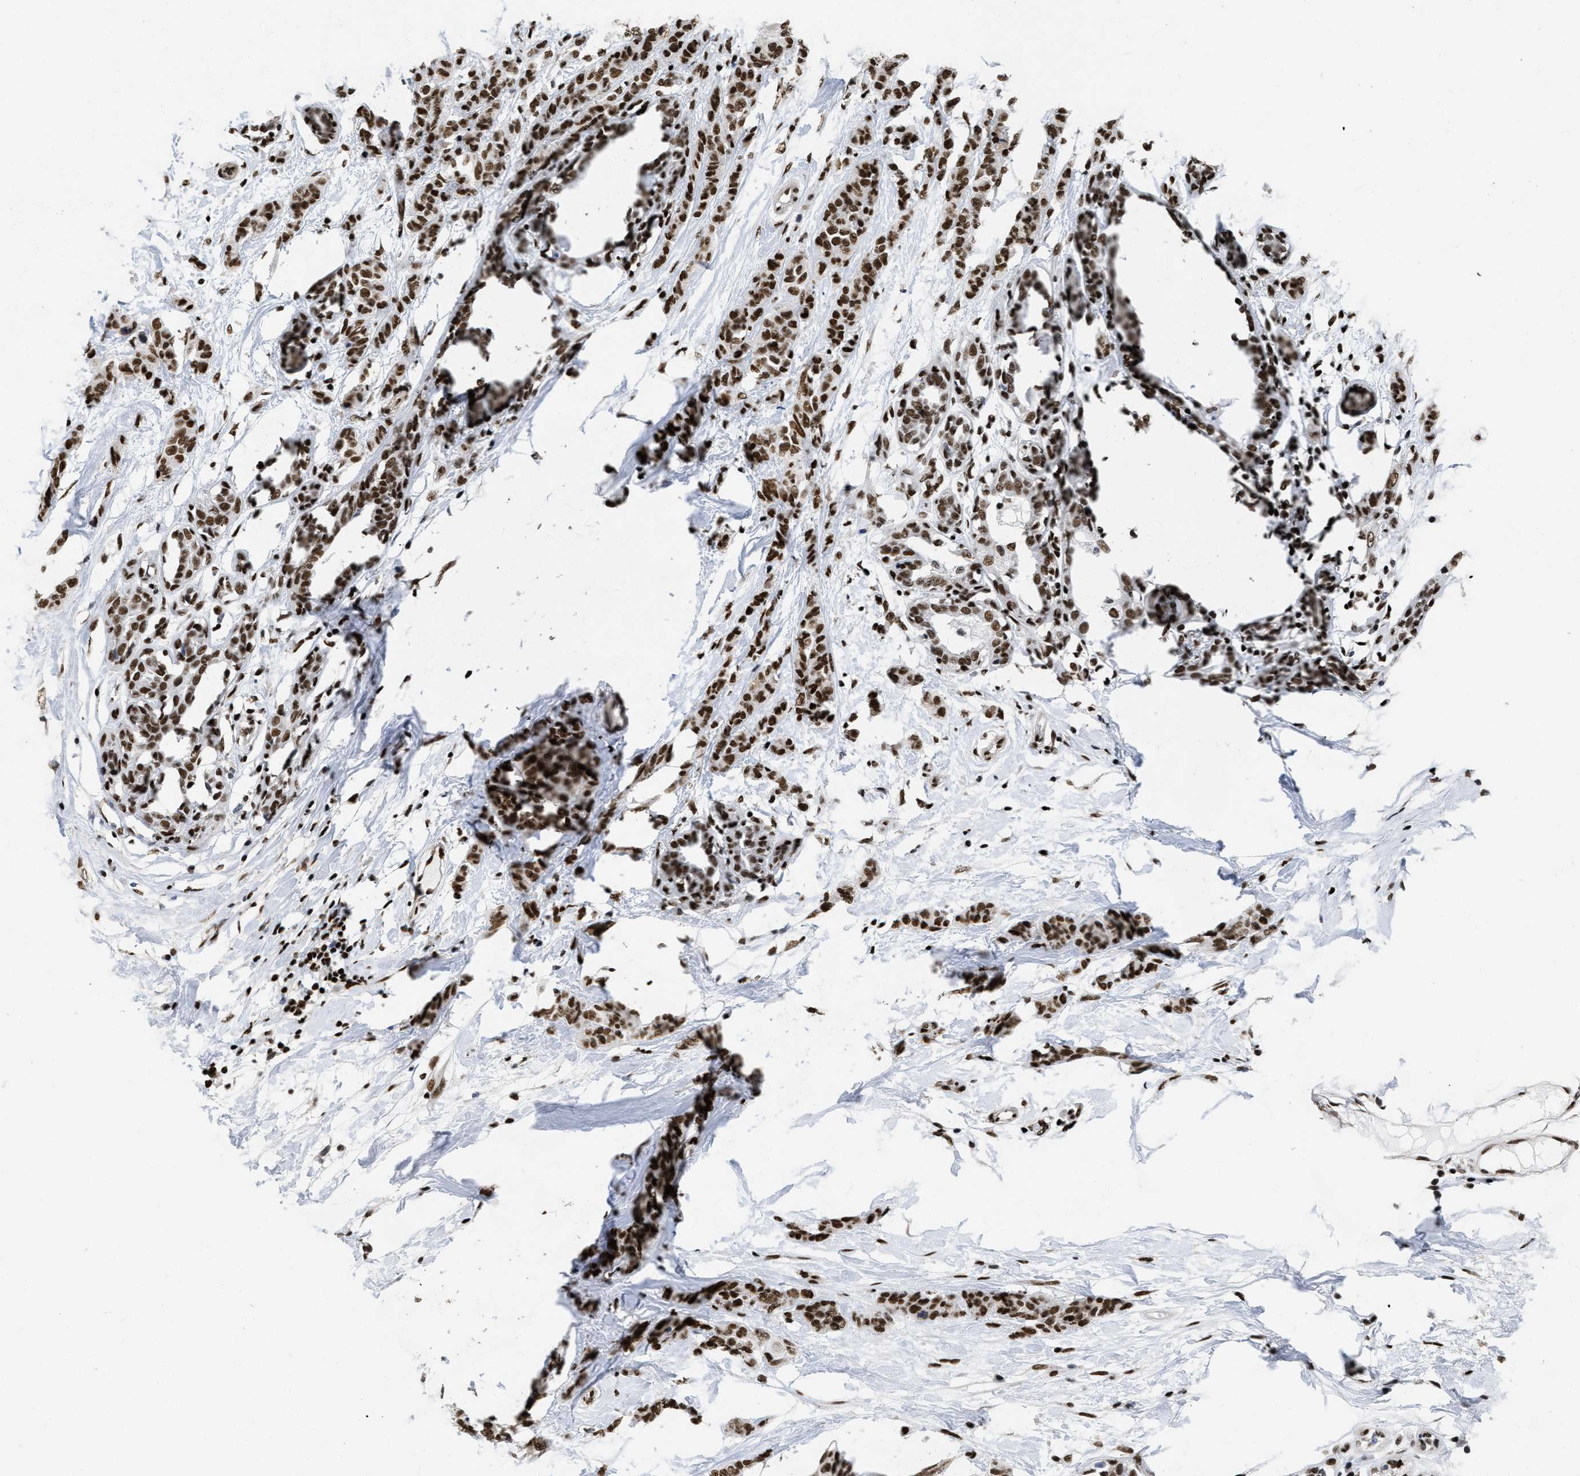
{"staining": {"intensity": "strong", "quantity": ">75%", "location": "nuclear"}, "tissue": "breast cancer", "cell_type": "Tumor cells", "image_type": "cancer", "snomed": [{"axis": "morphology", "description": "Normal tissue, NOS"}, {"axis": "morphology", "description": "Duct carcinoma"}, {"axis": "topography", "description": "Breast"}], "caption": "Immunohistochemical staining of human breast cancer (intraductal carcinoma) shows high levels of strong nuclear expression in approximately >75% of tumor cells.", "gene": "CREB1", "patient": {"sex": "female", "age": 40}}